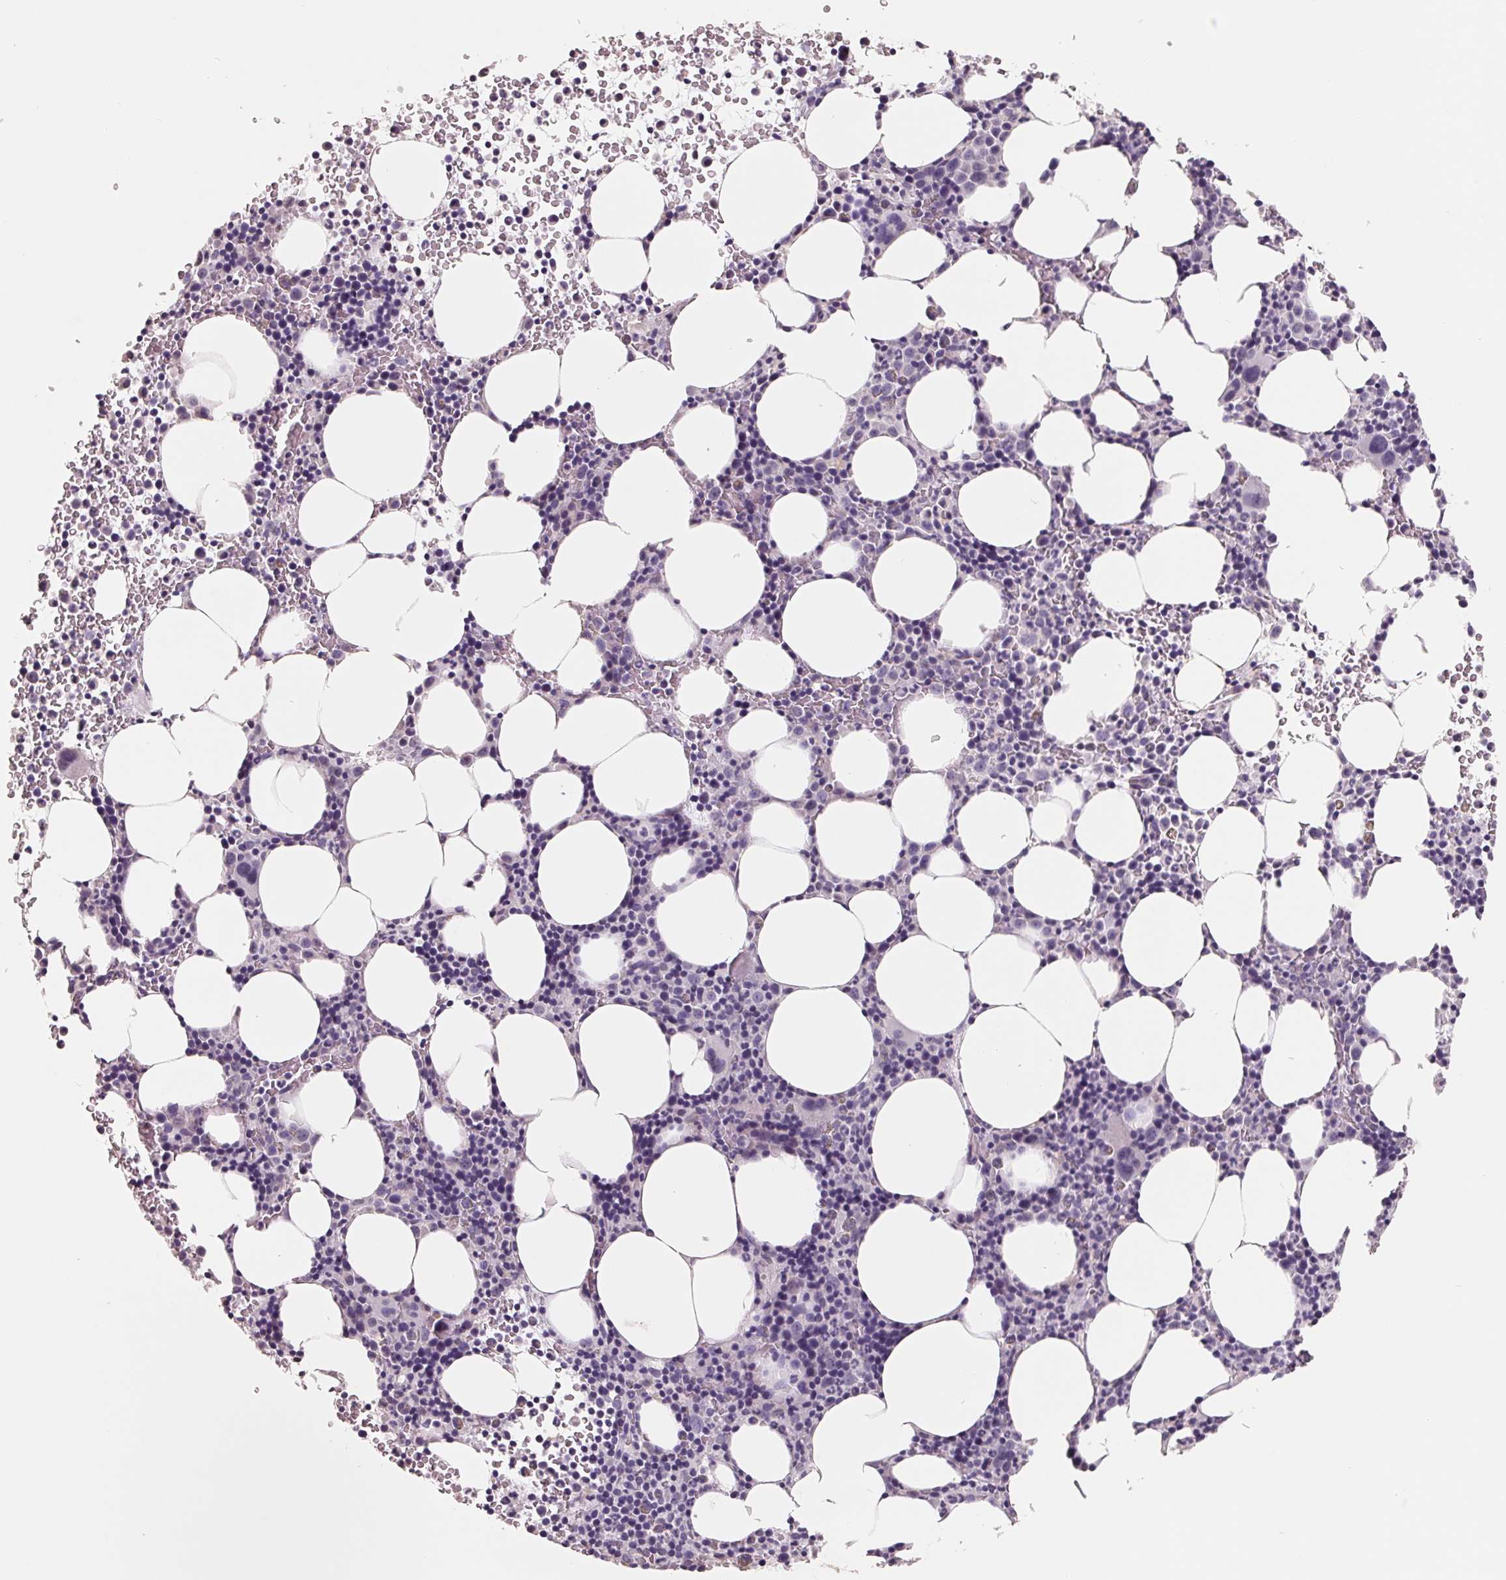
{"staining": {"intensity": "negative", "quantity": "none", "location": "none"}, "tissue": "bone marrow", "cell_type": "Hematopoietic cells", "image_type": "normal", "snomed": [{"axis": "morphology", "description": "Normal tissue, NOS"}, {"axis": "topography", "description": "Bone marrow"}], "caption": "Protein analysis of normal bone marrow reveals no significant staining in hematopoietic cells. (DAB (3,3'-diaminobenzidine) immunohistochemistry with hematoxylin counter stain).", "gene": "FTCD", "patient": {"sex": "male", "age": 58}}